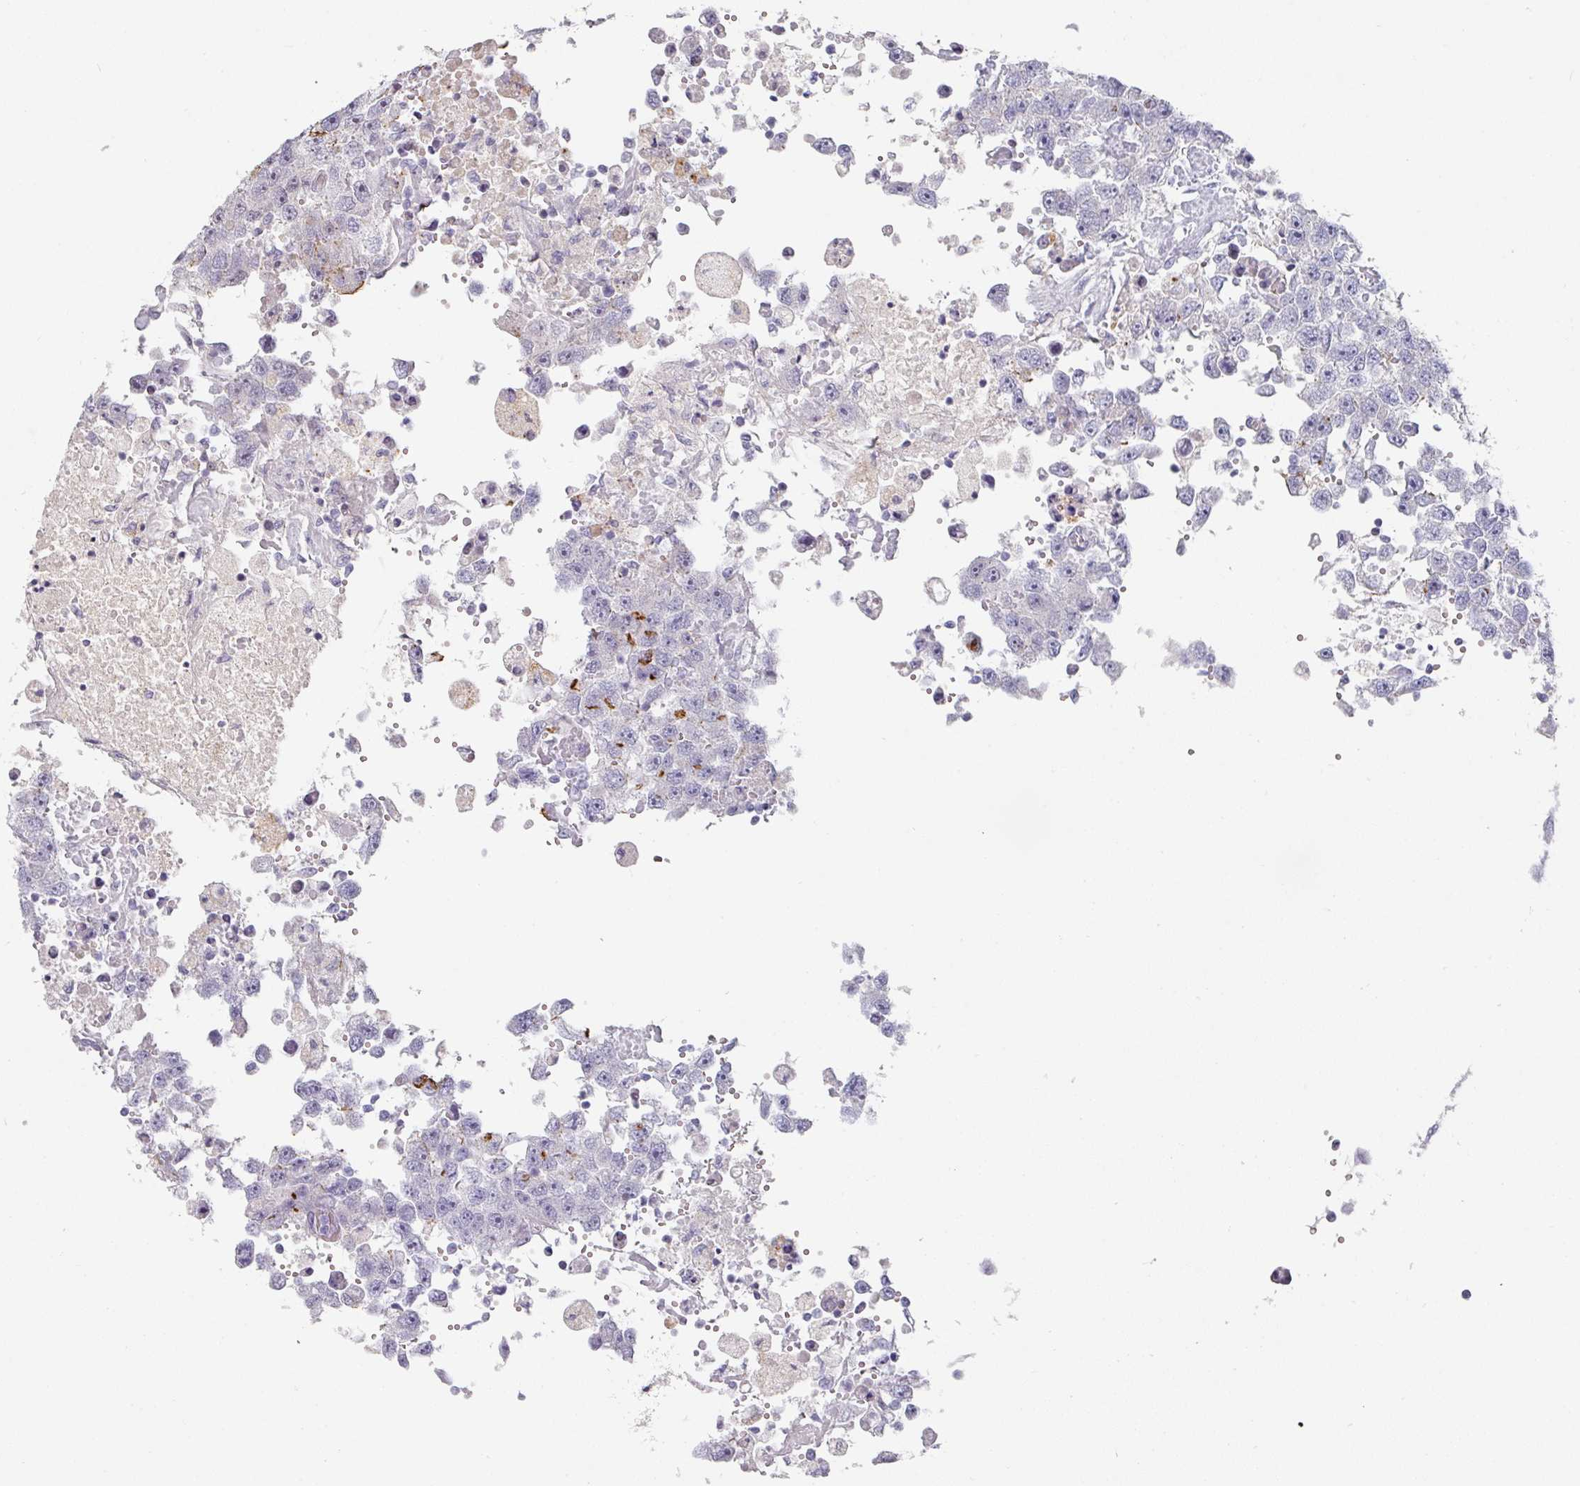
{"staining": {"intensity": "negative", "quantity": "none", "location": "none"}, "tissue": "testis cancer", "cell_type": "Tumor cells", "image_type": "cancer", "snomed": [{"axis": "morphology", "description": "Carcinoma, Embryonal, NOS"}, {"axis": "topography", "description": "Testis"}], "caption": "Immunohistochemistry micrograph of human embryonal carcinoma (testis) stained for a protein (brown), which displays no expression in tumor cells. (Stains: DAB immunohistochemistry (IHC) with hematoxylin counter stain, Microscopy: brightfield microscopy at high magnification).", "gene": "CEP78", "patient": {"sex": "male", "age": 83}}